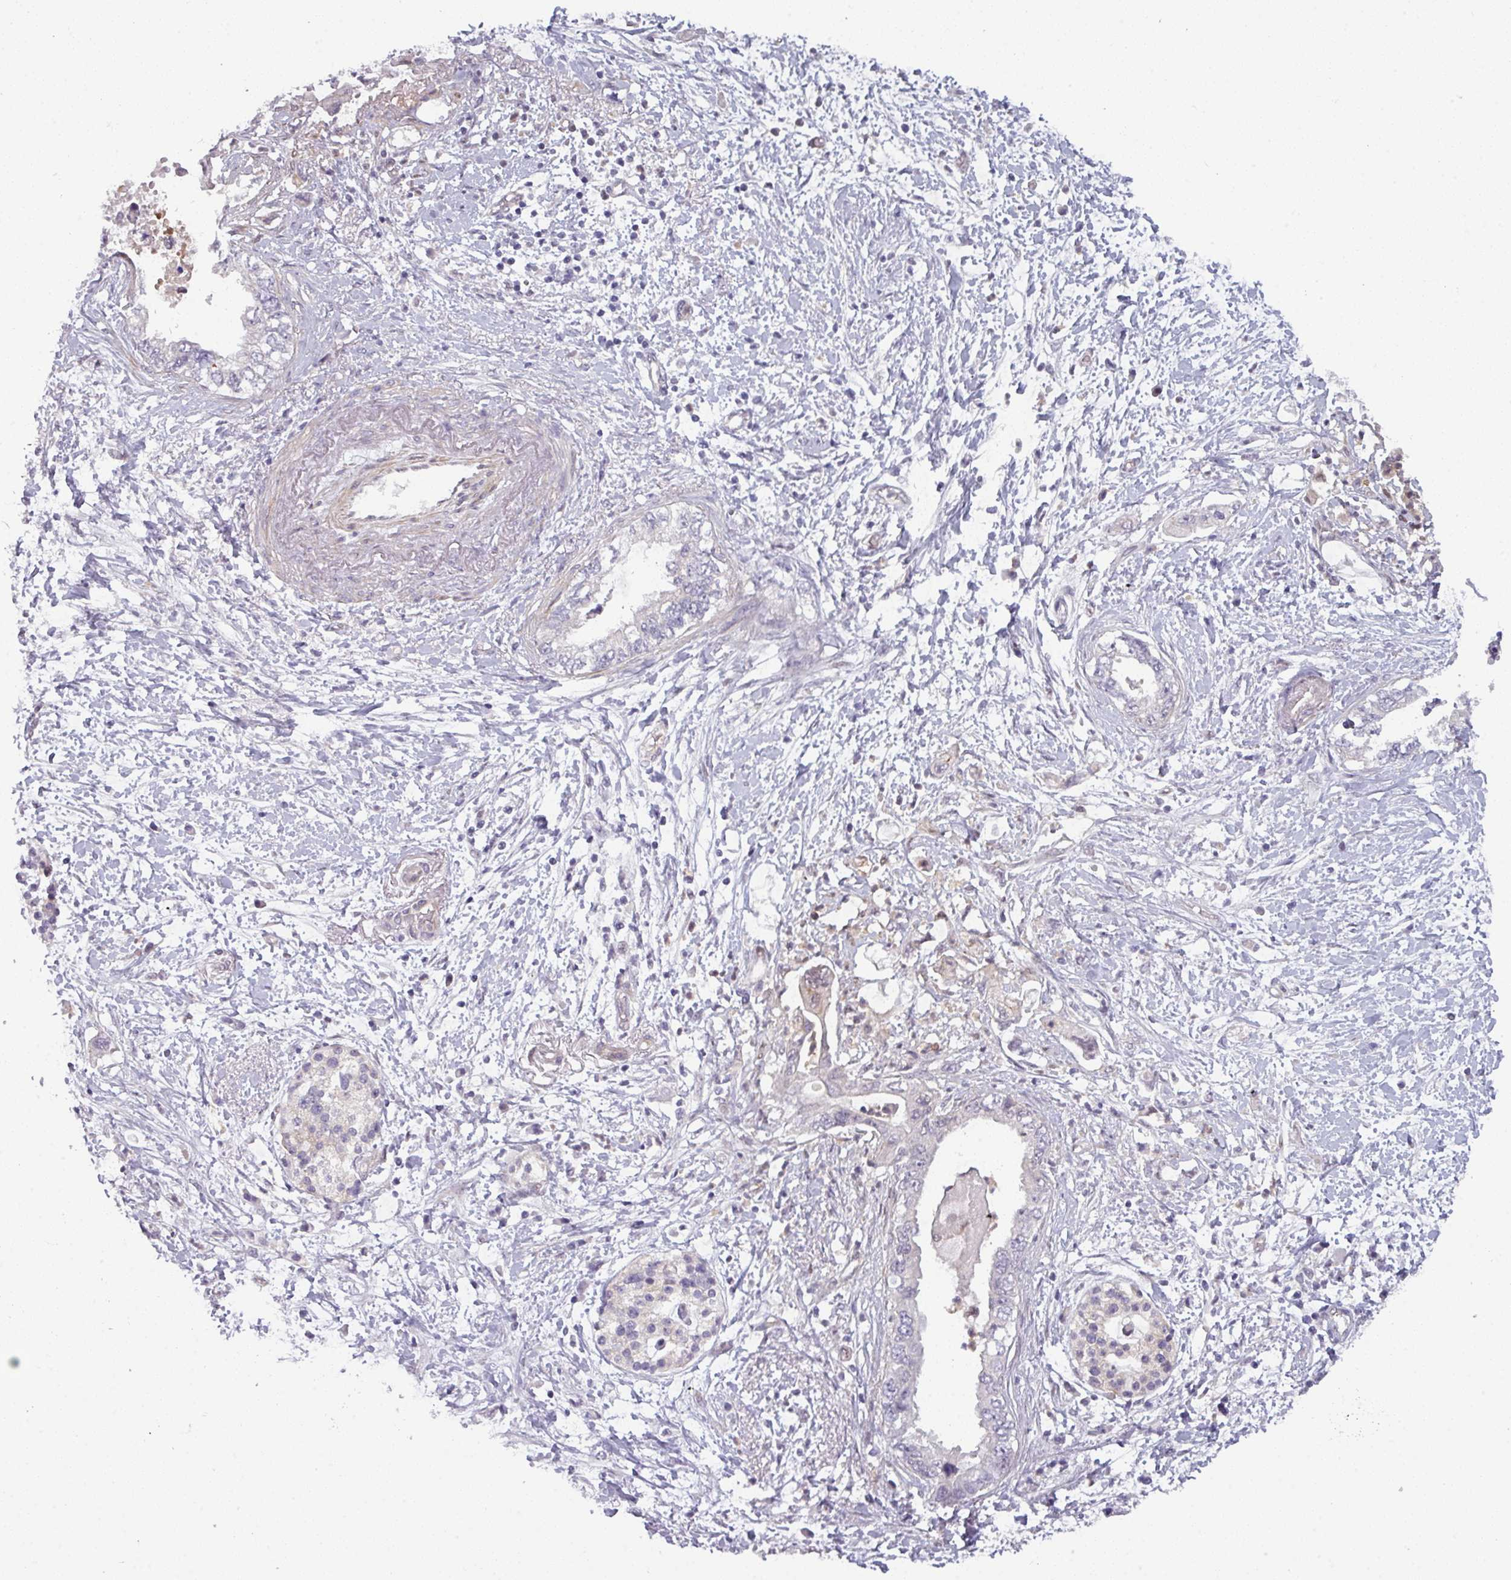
{"staining": {"intensity": "negative", "quantity": "none", "location": "none"}, "tissue": "pancreatic cancer", "cell_type": "Tumor cells", "image_type": "cancer", "snomed": [{"axis": "morphology", "description": "Adenocarcinoma, NOS"}, {"axis": "topography", "description": "Pancreas"}], "caption": "Human adenocarcinoma (pancreatic) stained for a protein using immunohistochemistry (IHC) shows no expression in tumor cells.", "gene": "PRAMEF12", "patient": {"sex": "female", "age": 73}}